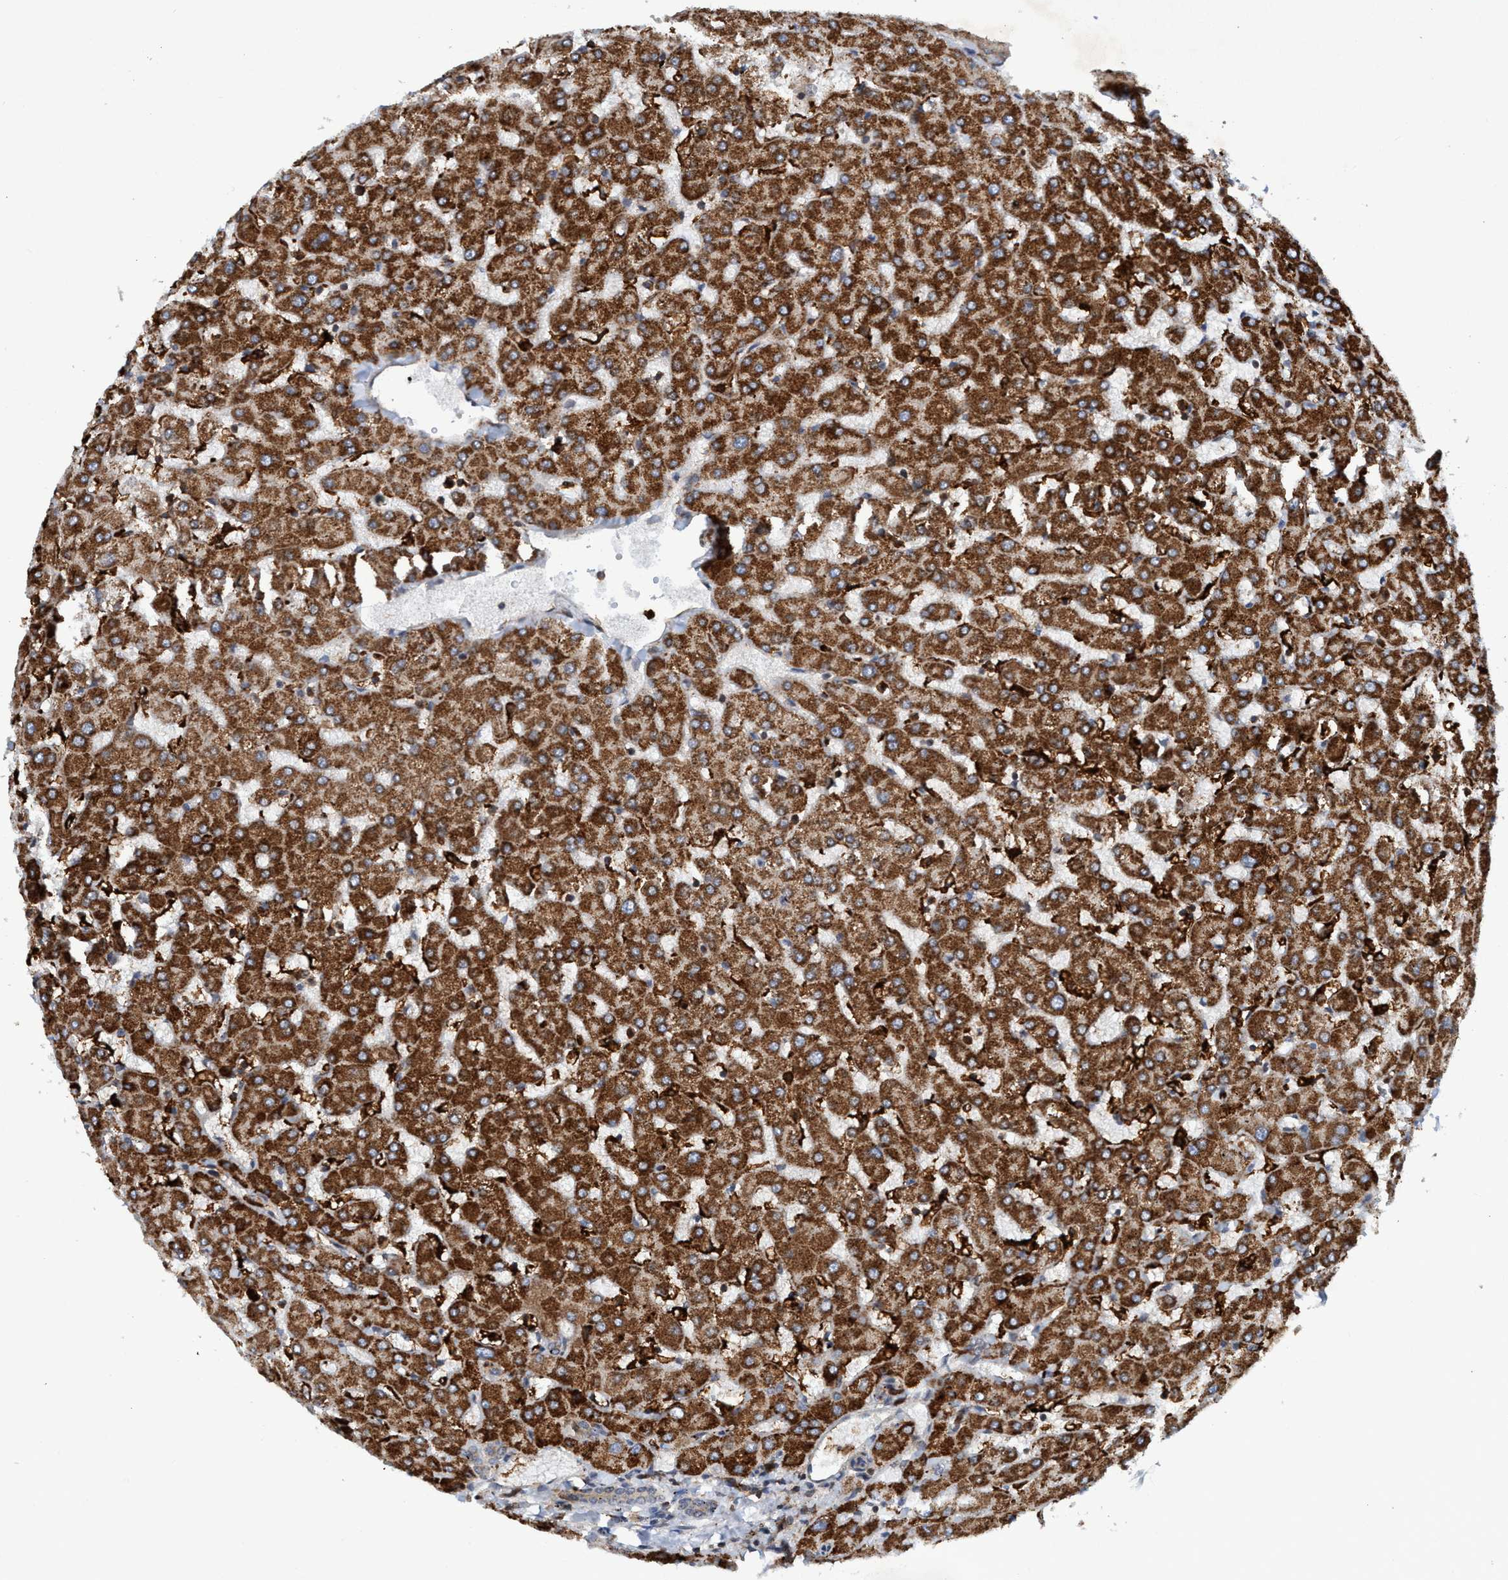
{"staining": {"intensity": "weak", "quantity": ">75%", "location": "cytoplasmic/membranous"}, "tissue": "liver", "cell_type": "Cholangiocytes", "image_type": "normal", "snomed": [{"axis": "morphology", "description": "Normal tissue, NOS"}, {"axis": "topography", "description": "Liver"}], "caption": "A brown stain labels weak cytoplasmic/membranous positivity of a protein in cholangiocytes of normal liver. Using DAB (3,3'-diaminobenzidine) (brown) and hematoxylin (blue) stains, captured at high magnification using brightfield microscopy.", "gene": "SLC16A3", "patient": {"sex": "female", "age": 63}}